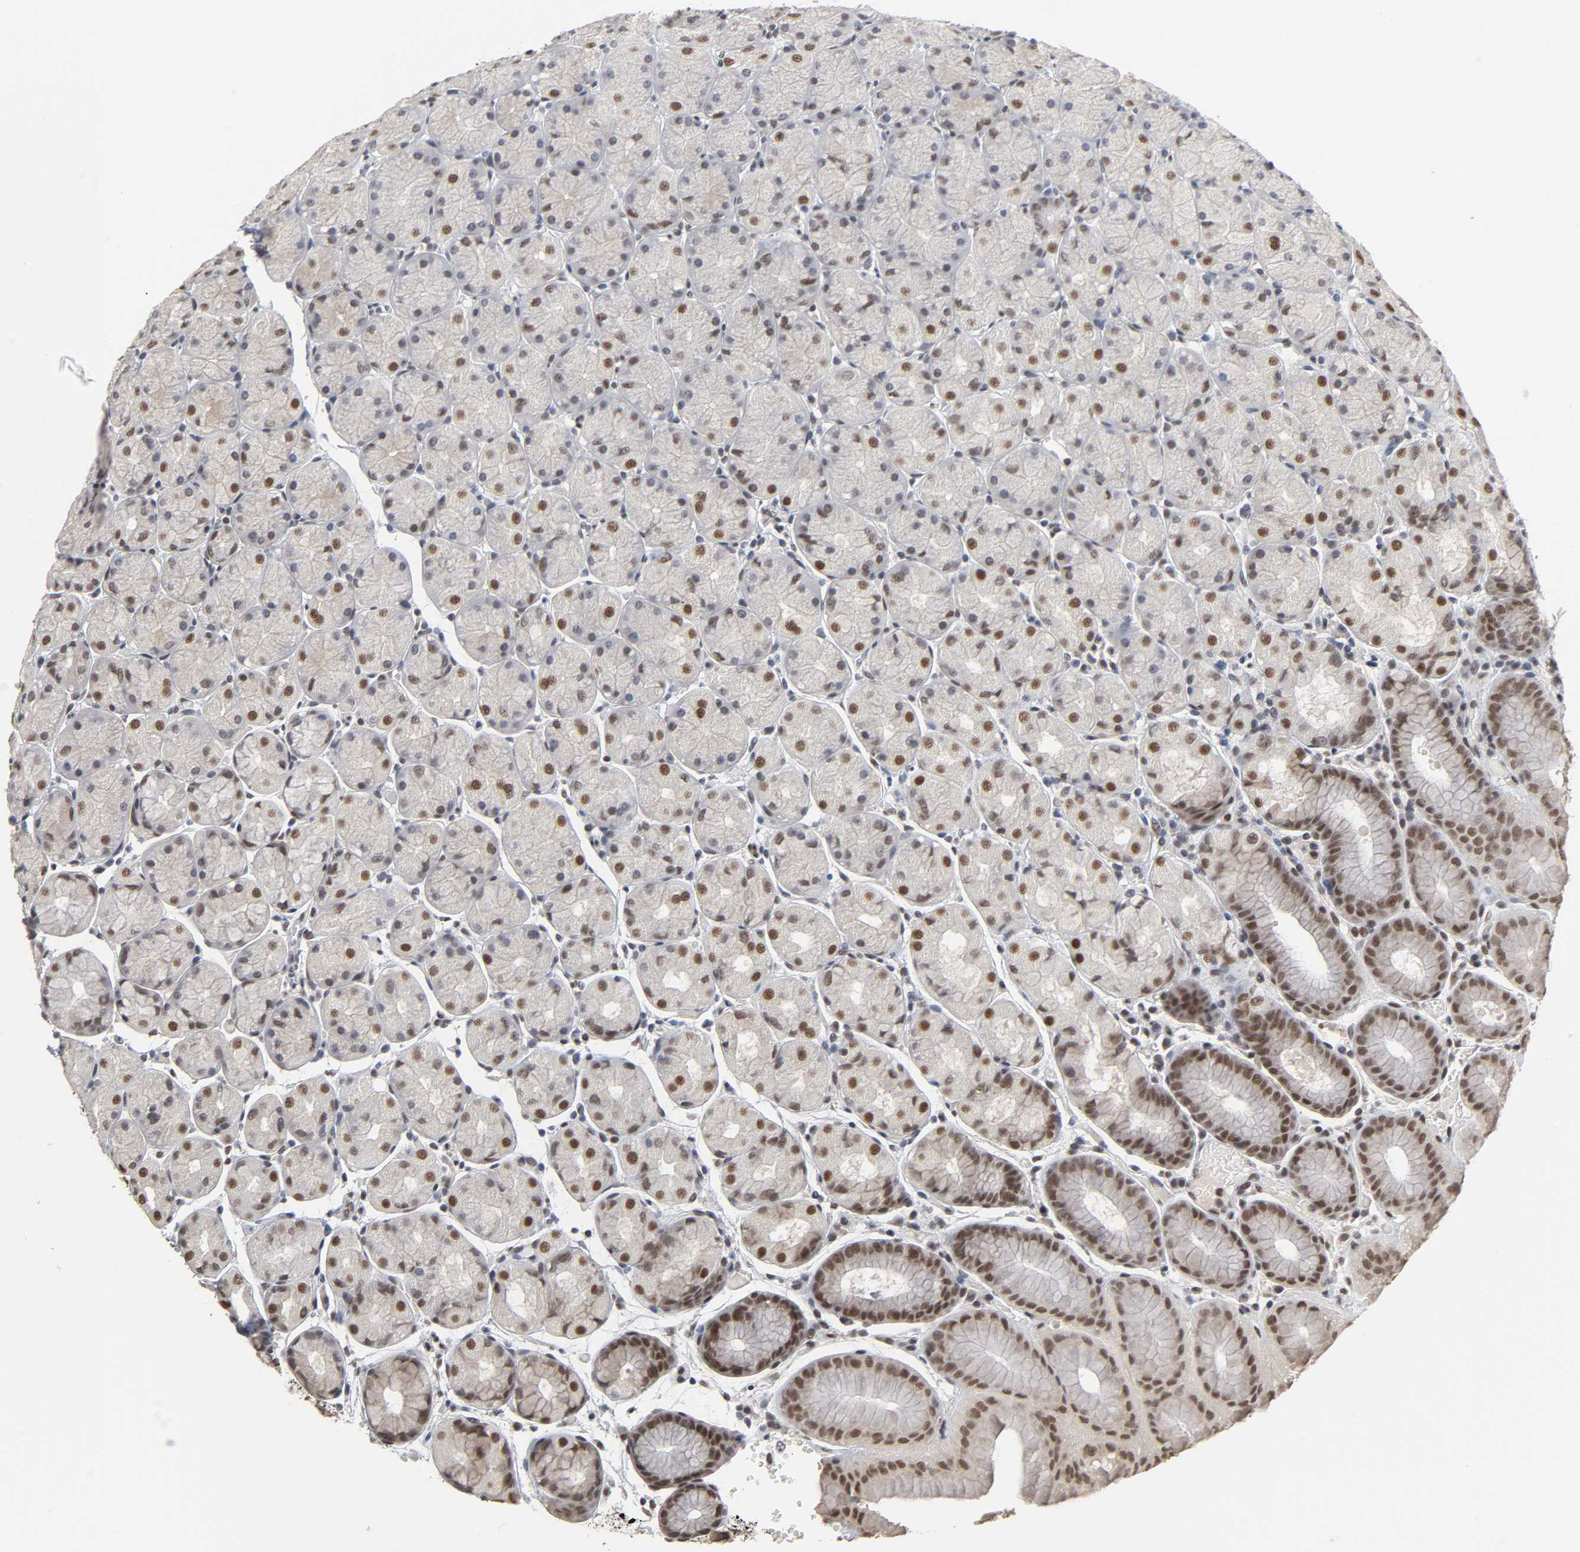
{"staining": {"intensity": "moderate", "quantity": ">75%", "location": "nuclear"}, "tissue": "stomach", "cell_type": "Glandular cells", "image_type": "normal", "snomed": [{"axis": "morphology", "description": "Normal tissue, NOS"}, {"axis": "topography", "description": "Stomach, upper"}, {"axis": "topography", "description": "Stomach"}], "caption": "Protein staining exhibits moderate nuclear positivity in approximately >75% of glandular cells in normal stomach.", "gene": "TRIM33", "patient": {"sex": "male", "age": 76}}